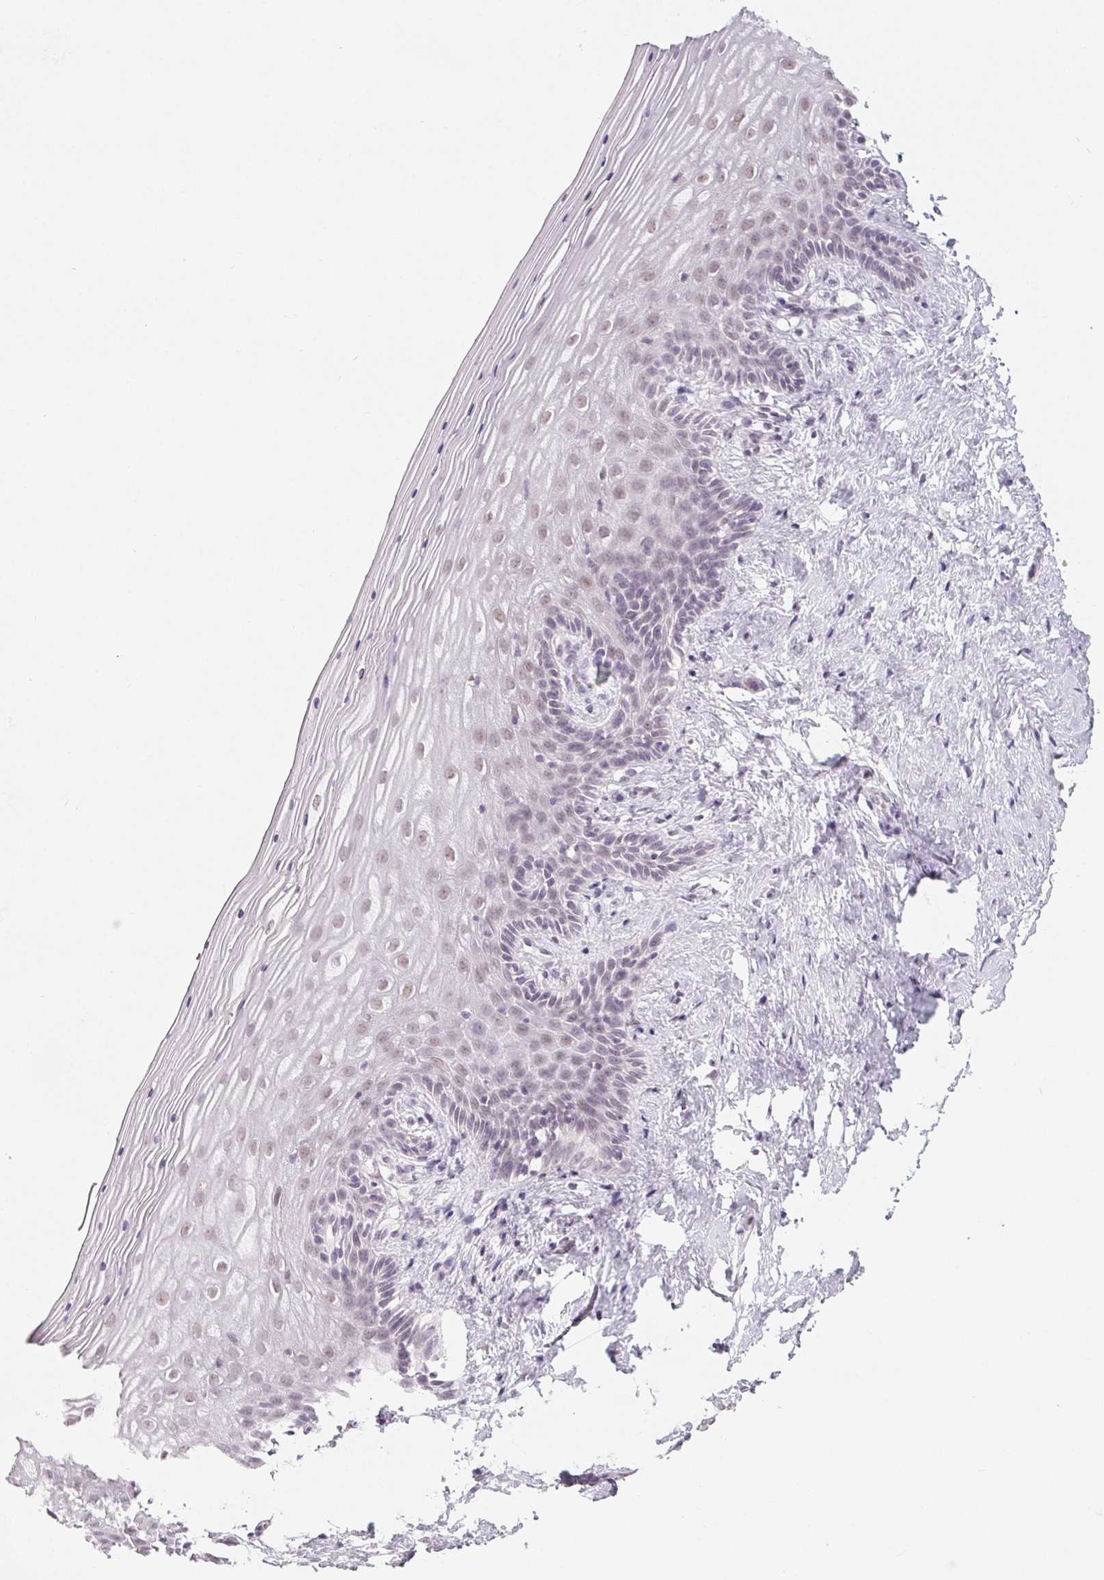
{"staining": {"intensity": "moderate", "quantity": "<25%", "location": "nuclear"}, "tissue": "vagina", "cell_type": "Squamous epithelial cells", "image_type": "normal", "snomed": [{"axis": "morphology", "description": "Normal tissue, NOS"}, {"axis": "topography", "description": "Vagina"}], "caption": "Squamous epithelial cells display moderate nuclear expression in about <25% of cells in normal vagina. (DAB IHC, brown staining for protein, blue staining for nuclei).", "gene": "NXF3", "patient": {"sex": "female", "age": 45}}